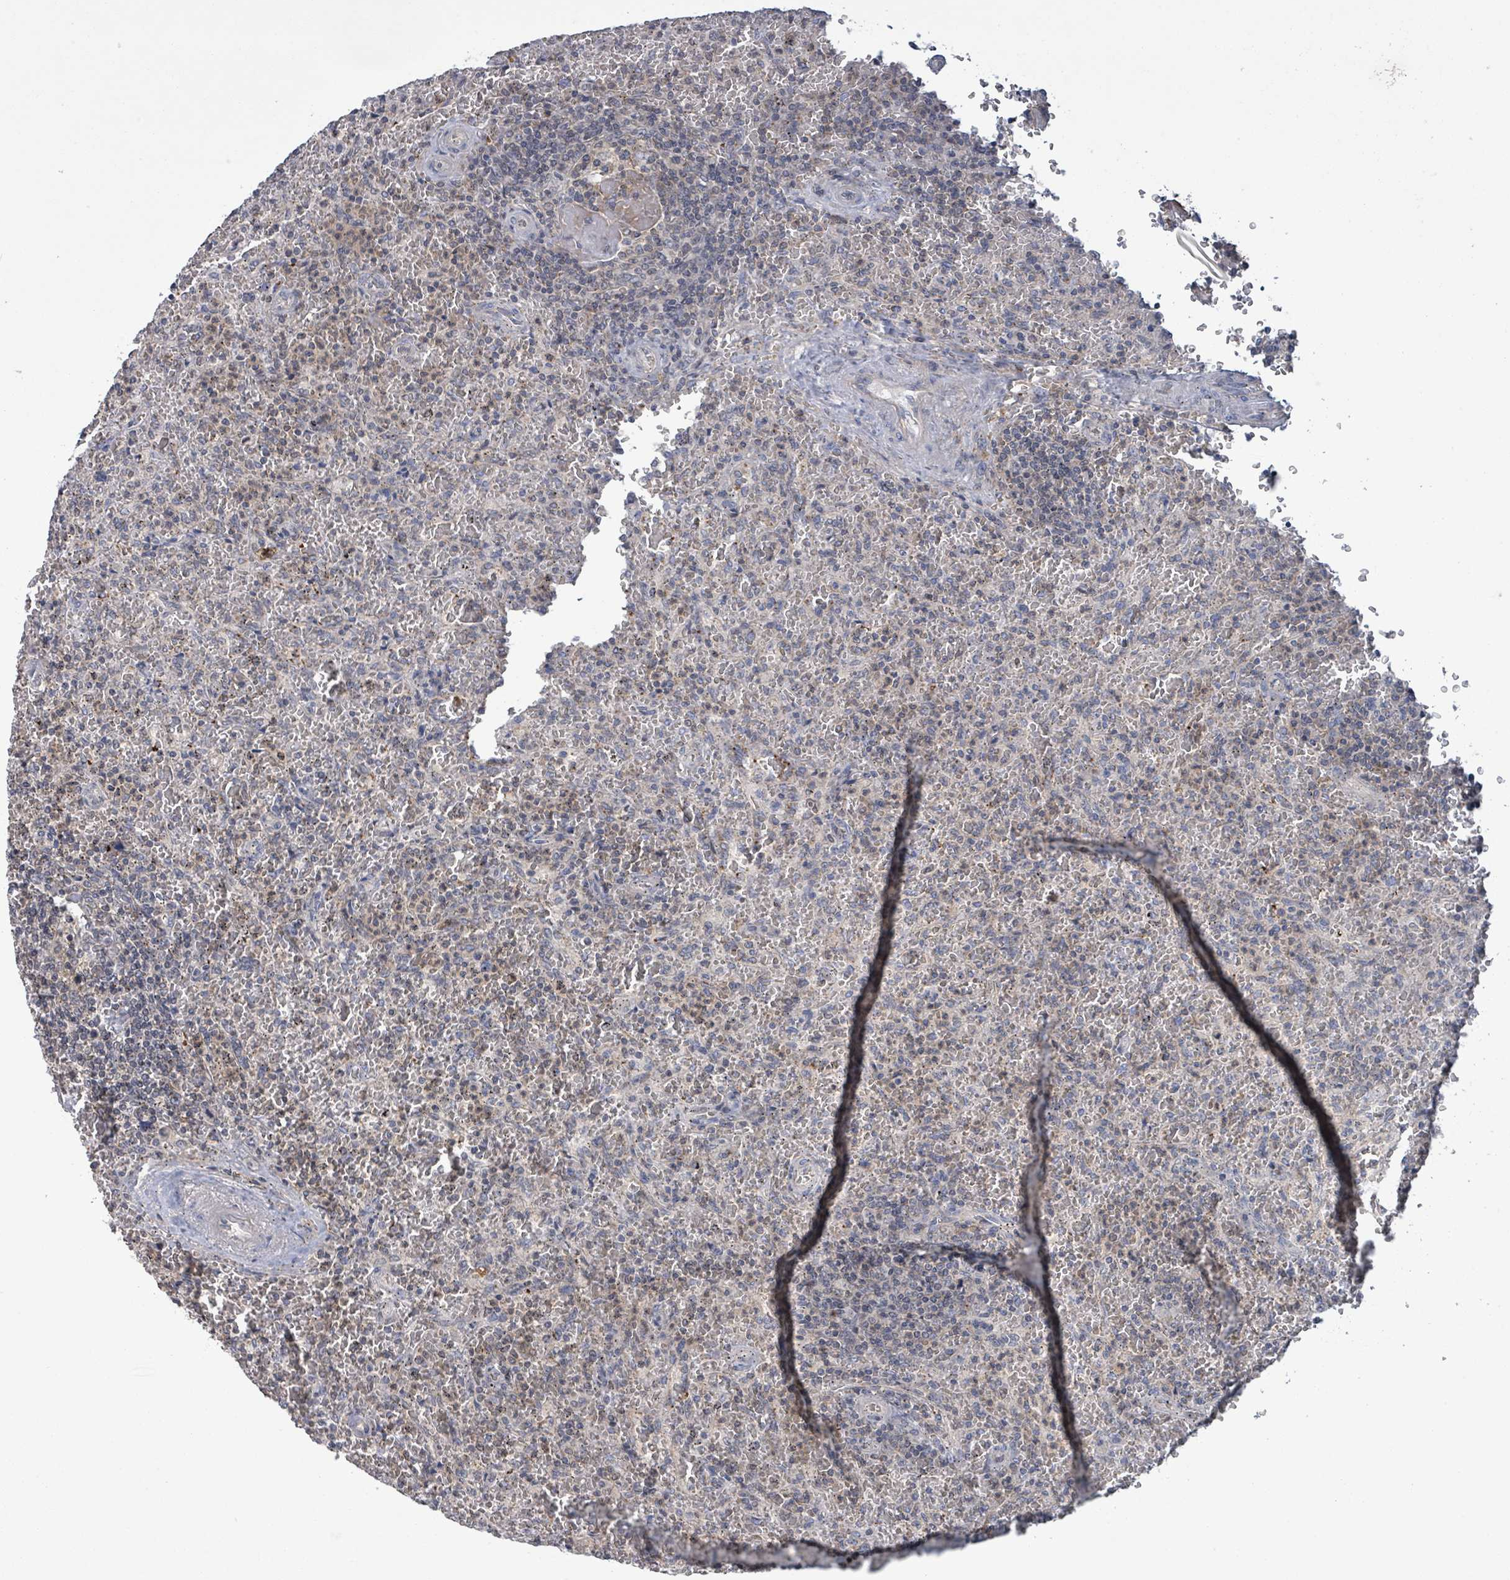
{"staining": {"intensity": "negative", "quantity": "none", "location": "none"}, "tissue": "lymphoma", "cell_type": "Tumor cells", "image_type": "cancer", "snomed": [{"axis": "morphology", "description": "Malignant lymphoma, non-Hodgkin's type, Low grade"}, {"axis": "topography", "description": "Spleen"}], "caption": "Immunohistochemistry histopathology image of neoplastic tissue: human low-grade malignant lymphoma, non-Hodgkin's type stained with DAB exhibits no significant protein positivity in tumor cells.", "gene": "GRM8", "patient": {"sex": "female", "age": 64}}